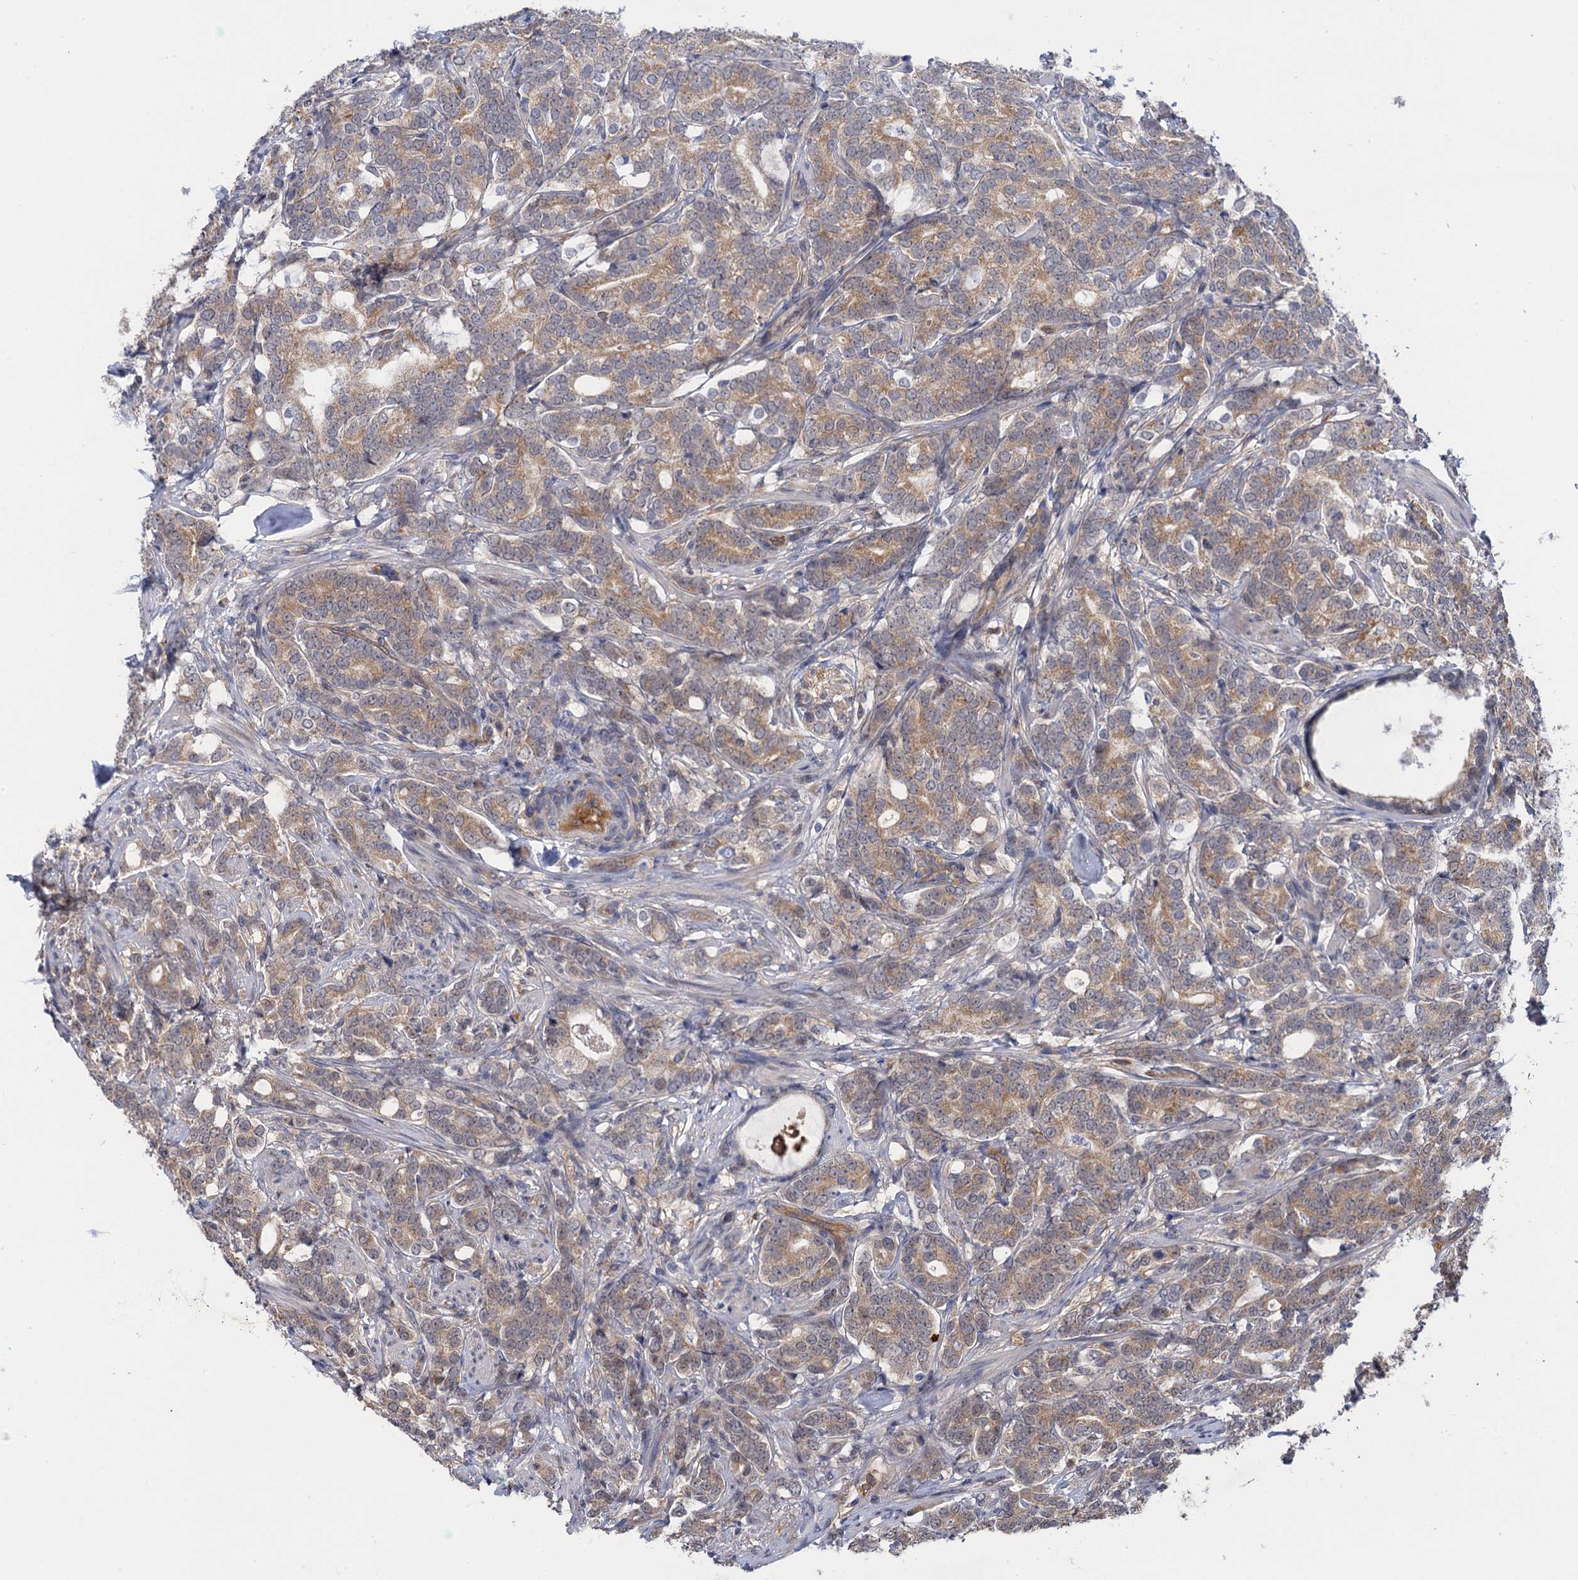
{"staining": {"intensity": "moderate", "quantity": "25%-75%", "location": "cytoplasmic/membranous"}, "tissue": "prostate cancer", "cell_type": "Tumor cells", "image_type": "cancer", "snomed": [{"axis": "morphology", "description": "Adenocarcinoma, Low grade"}, {"axis": "topography", "description": "Prostate"}], "caption": "Protein expression analysis of human prostate low-grade adenocarcinoma reveals moderate cytoplasmic/membranous positivity in approximately 25%-75% of tumor cells. The staining was performed using DAB (3,3'-diaminobenzidine) to visualize the protein expression in brown, while the nuclei were stained in blue with hematoxylin (Magnification: 20x).", "gene": "NEK8", "patient": {"sex": "male", "age": 71}}